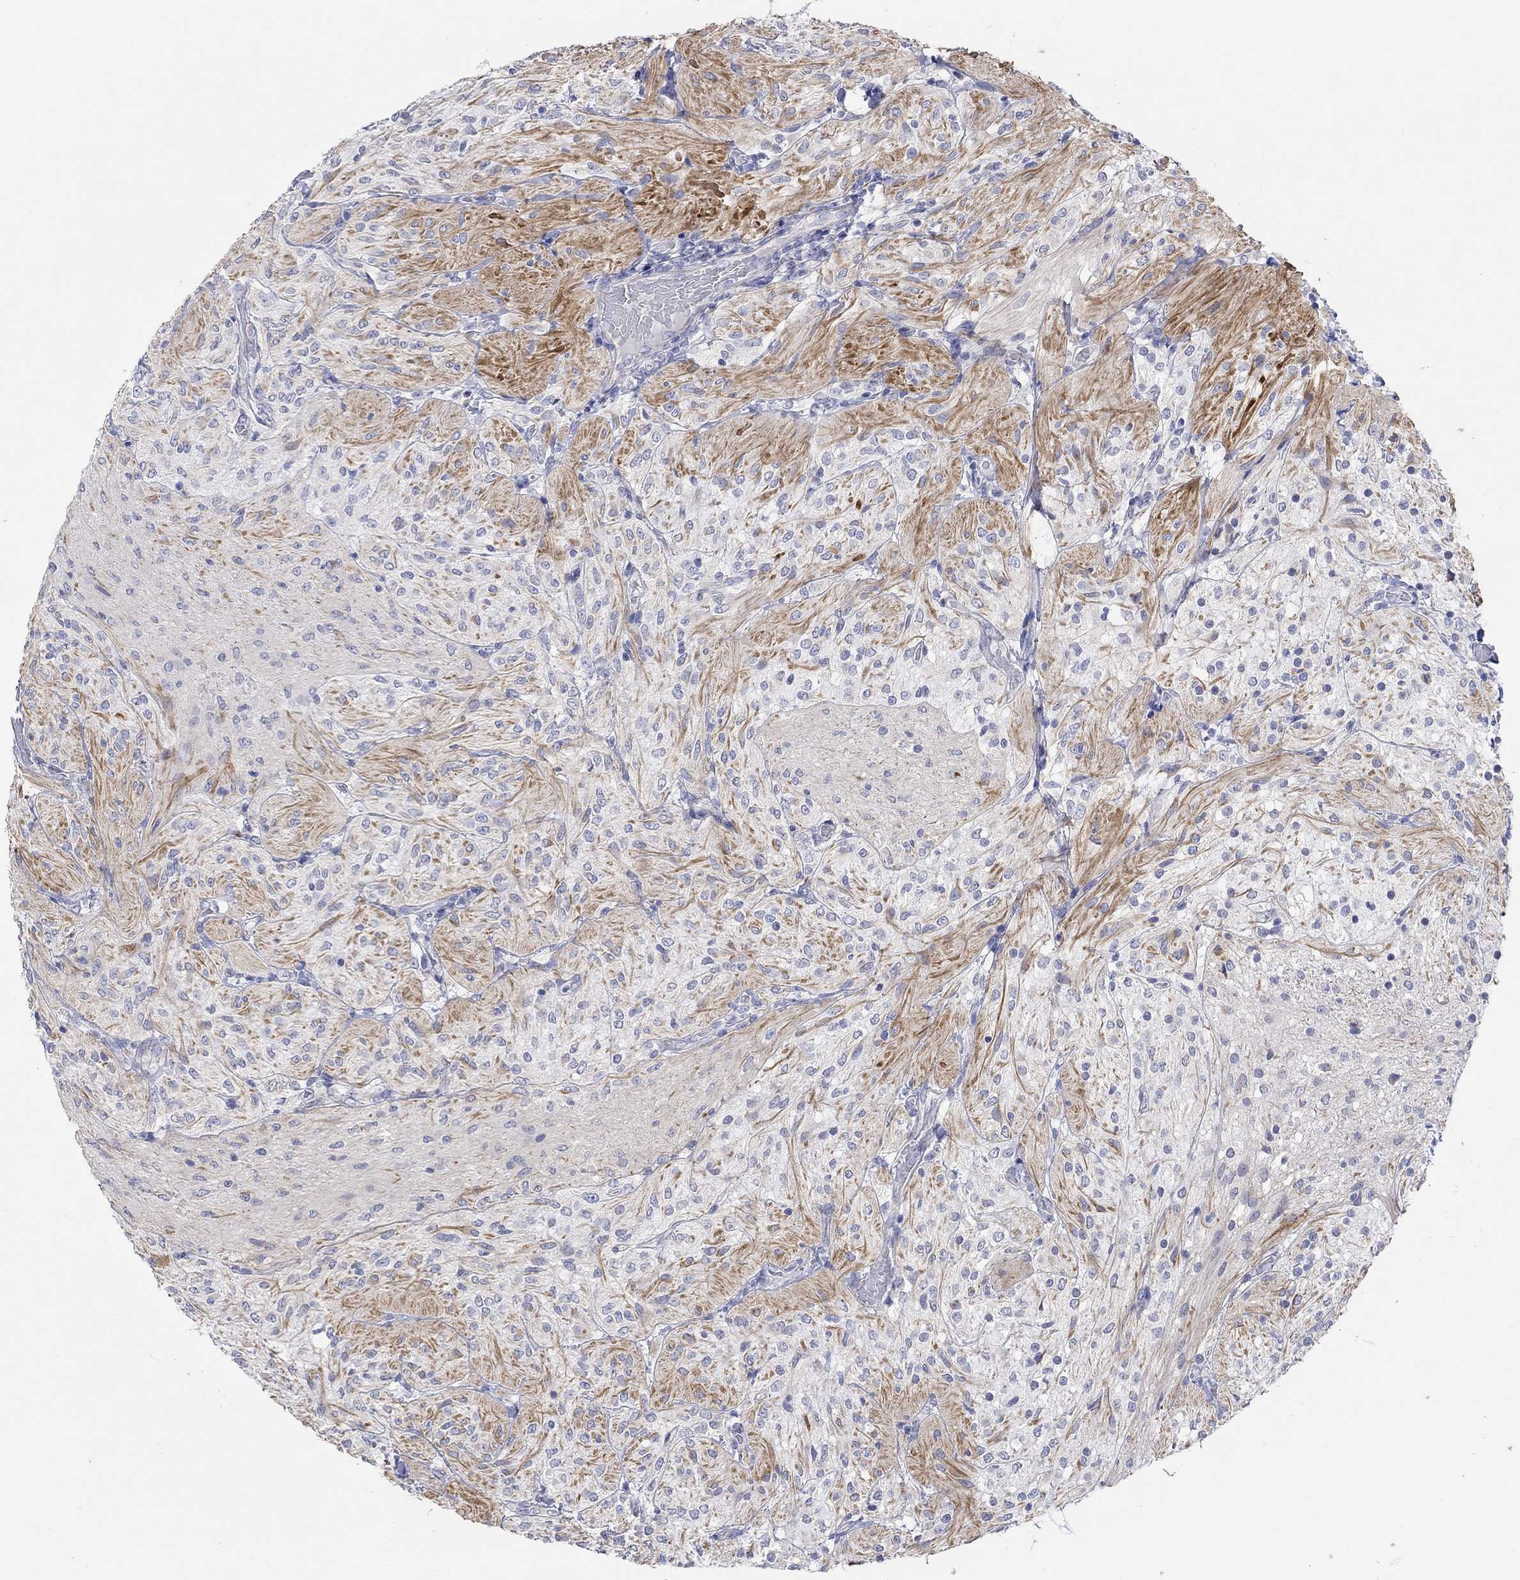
{"staining": {"intensity": "negative", "quantity": "none", "location": "none"}, "tissue": "glioma", "cell_type": "Tumor cells", "image_type": "cancer", "snomed": [{"axis": "morphology", "description": "Glioma, malignant, Low grade"}, {"axis": "topography", "description": "Brain"}], "caption": "Glioma was stained to show a protein in brown. There is no significant positivity in tumor cells. Brightfield microscopy of immunohistochemistry stained with DAB (3,3'-diaminobenzidine) (brown) and hematoxylin (blue), captured at high magnification.", "gene": "KRT222", "patient": {"sex": "male", "age": 3}}